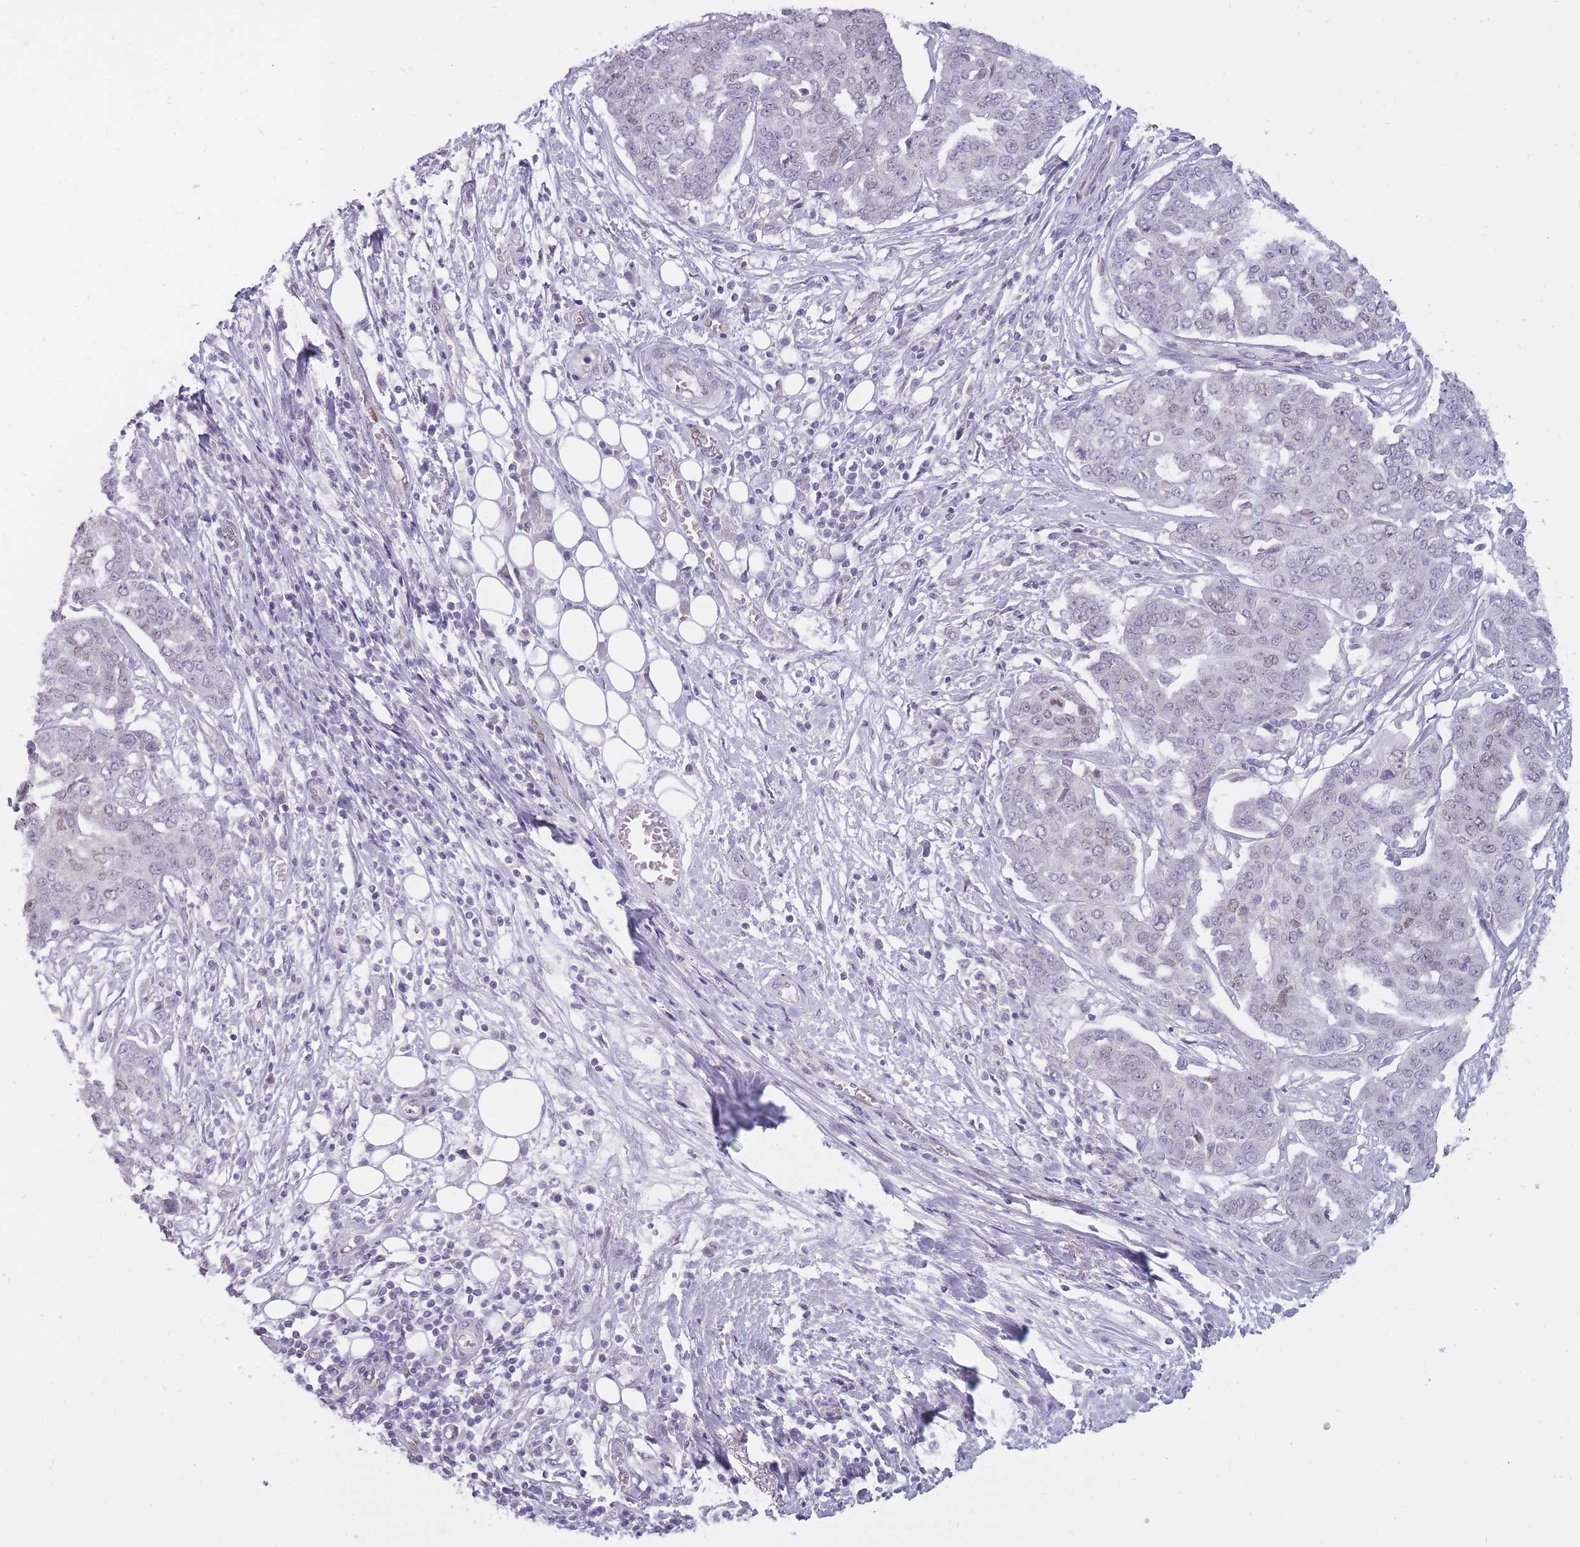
{"staining": {"intensity": "weak", "quantity": "25%-75%", "location": "nuclear"}, "tissue": "ovarian cancer", "cell_type": "Tumor cells", "image_type": "cancer", "snomed": [{"axis": "morphology", "description": "Cystadenocarcinoma, serous, NOS"}, {"axis": "topography", "description": "Soft tissue"}, {"axis": "topography", "description": "Ovary"}], "caption": "Ovarian cancer stained for a protein (brown) exhibits weak nuclear positive staining in about 25%-75% of tumor cells.", "gene": "POMZP3", "patient": {"sex": "female", "age": 57}}